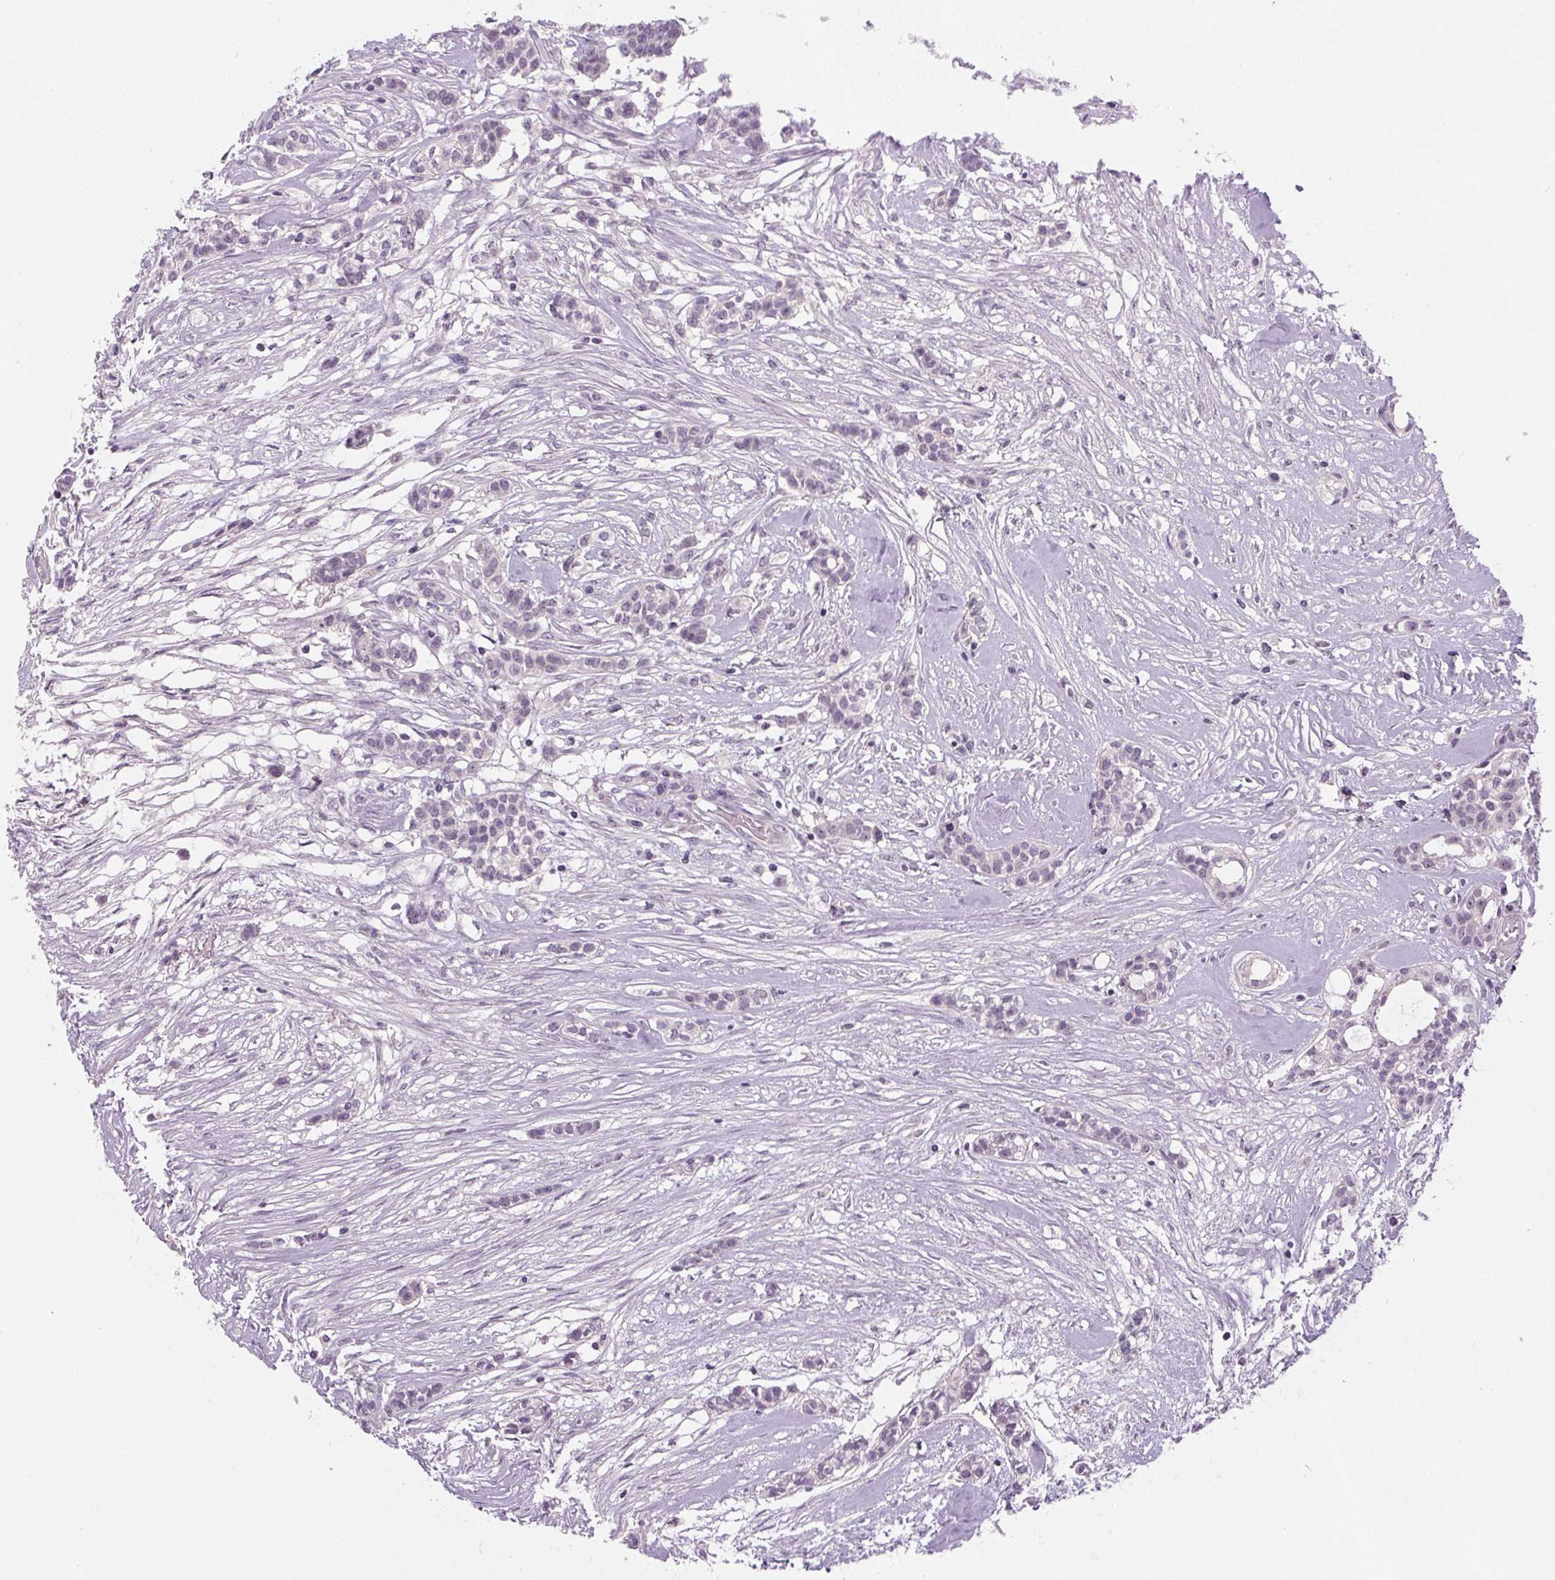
{"staining": {"intensity": "negative", "quantity": "none", "location": "none"}, "tissue": "head and neck cancer", "cell_type": "Tumor cells", "image_type": "cancer", "snomed": [{"axis": "morphology", "description": "Adenocarcinoma, NOS"}, {"axis": "topography", "description": "Head-Neck"}], "caption": "A micrograph of human head and neck cancer (adenocarcinoma) is negative for staining in tumor cells.", "gene": "SGF29", "patient": {"sex": "male", "age": 81}}